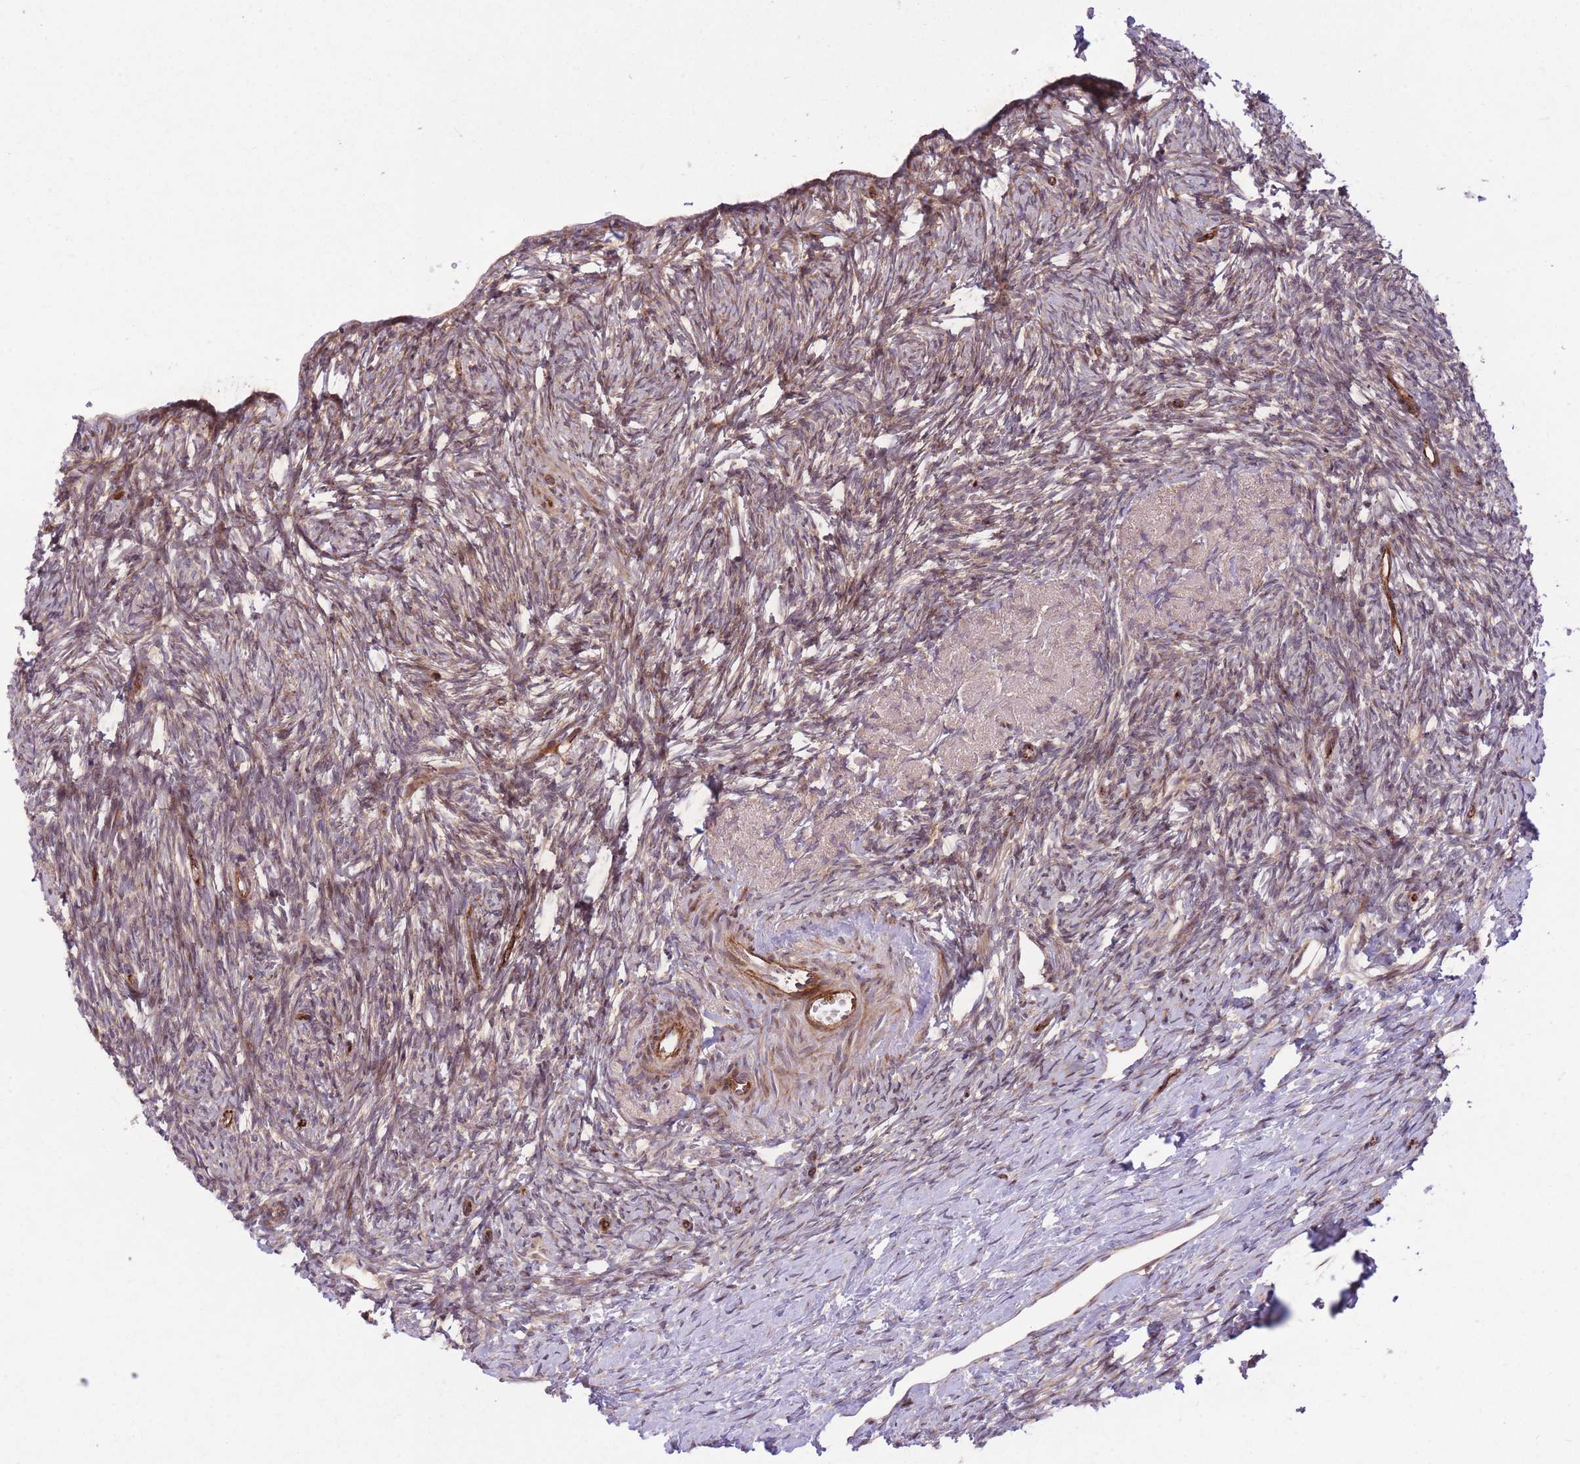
{"staining": {"intensity": "weak", "quantity": "25%-75%", "location": "cytoplasmic/membranous"}, "tissue": "ovary", "cell_type": "Ovarian stroma cells", "image_type": "normal", "snomed": [{"axis": "morphology", "description": "Normal tissue, NOS"}, {"axis": "topography", "description": "Ovary"}], "caption": "IHC staining of unremarkable ovary, which exhibits low levels of weak cytoplasmic/membranous staining in about 25%-75% of ovarian stroma cells indicating weak cytoplasmic/membranous protein positivity. The staining was performed using DAB (3,3'-diaminobenzidine) (brown) for protein detection and nuclei were counterstained in hematoxylin (blue).", "gene": "CISH", "patient": {"sex": "female", "age": 51}}